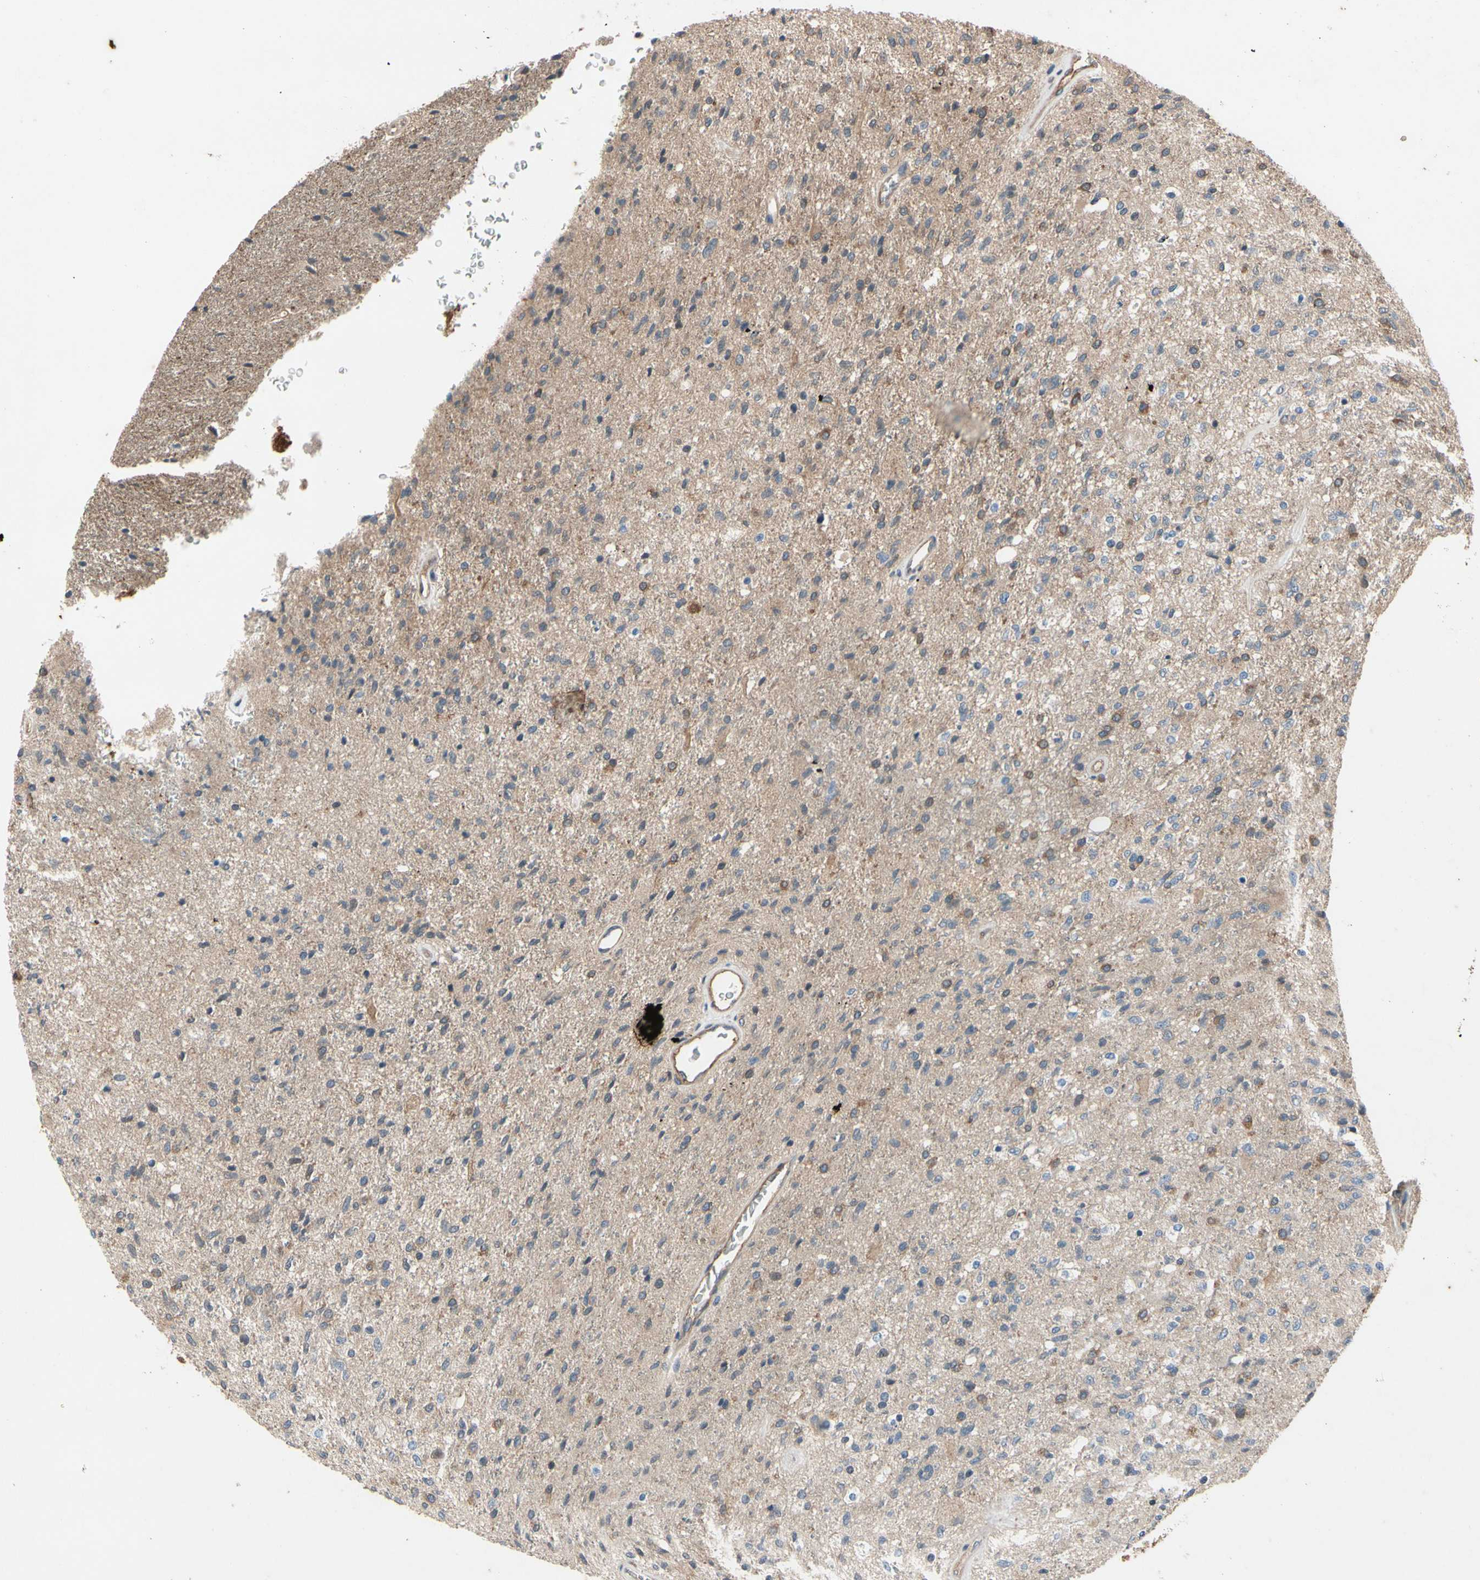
{"staining": {"intensity": "weak", "quantity": "25%-75%", "location": "cytoplasmic/membranous"}, "tissue": "glioma", "cell_type": "Tumor cells", "image_type": "cancer", "snomed": [{"axis": "morphology", "description": "Normal tissue, NOS"}, {"axis": "morphology", "description": "Glioma, malignant, High grade"}, {"axis": "topography", "description": "Cerebral cortex"}], "caption": "Immunohistochemical staining of human glioma shows low levels of weak cytoplasmic/membranous protein staining in approximately 25%-75% of tumor cells.", "gene": "CTTNBP2", "patient": {"sex": "male", "age": 77}}